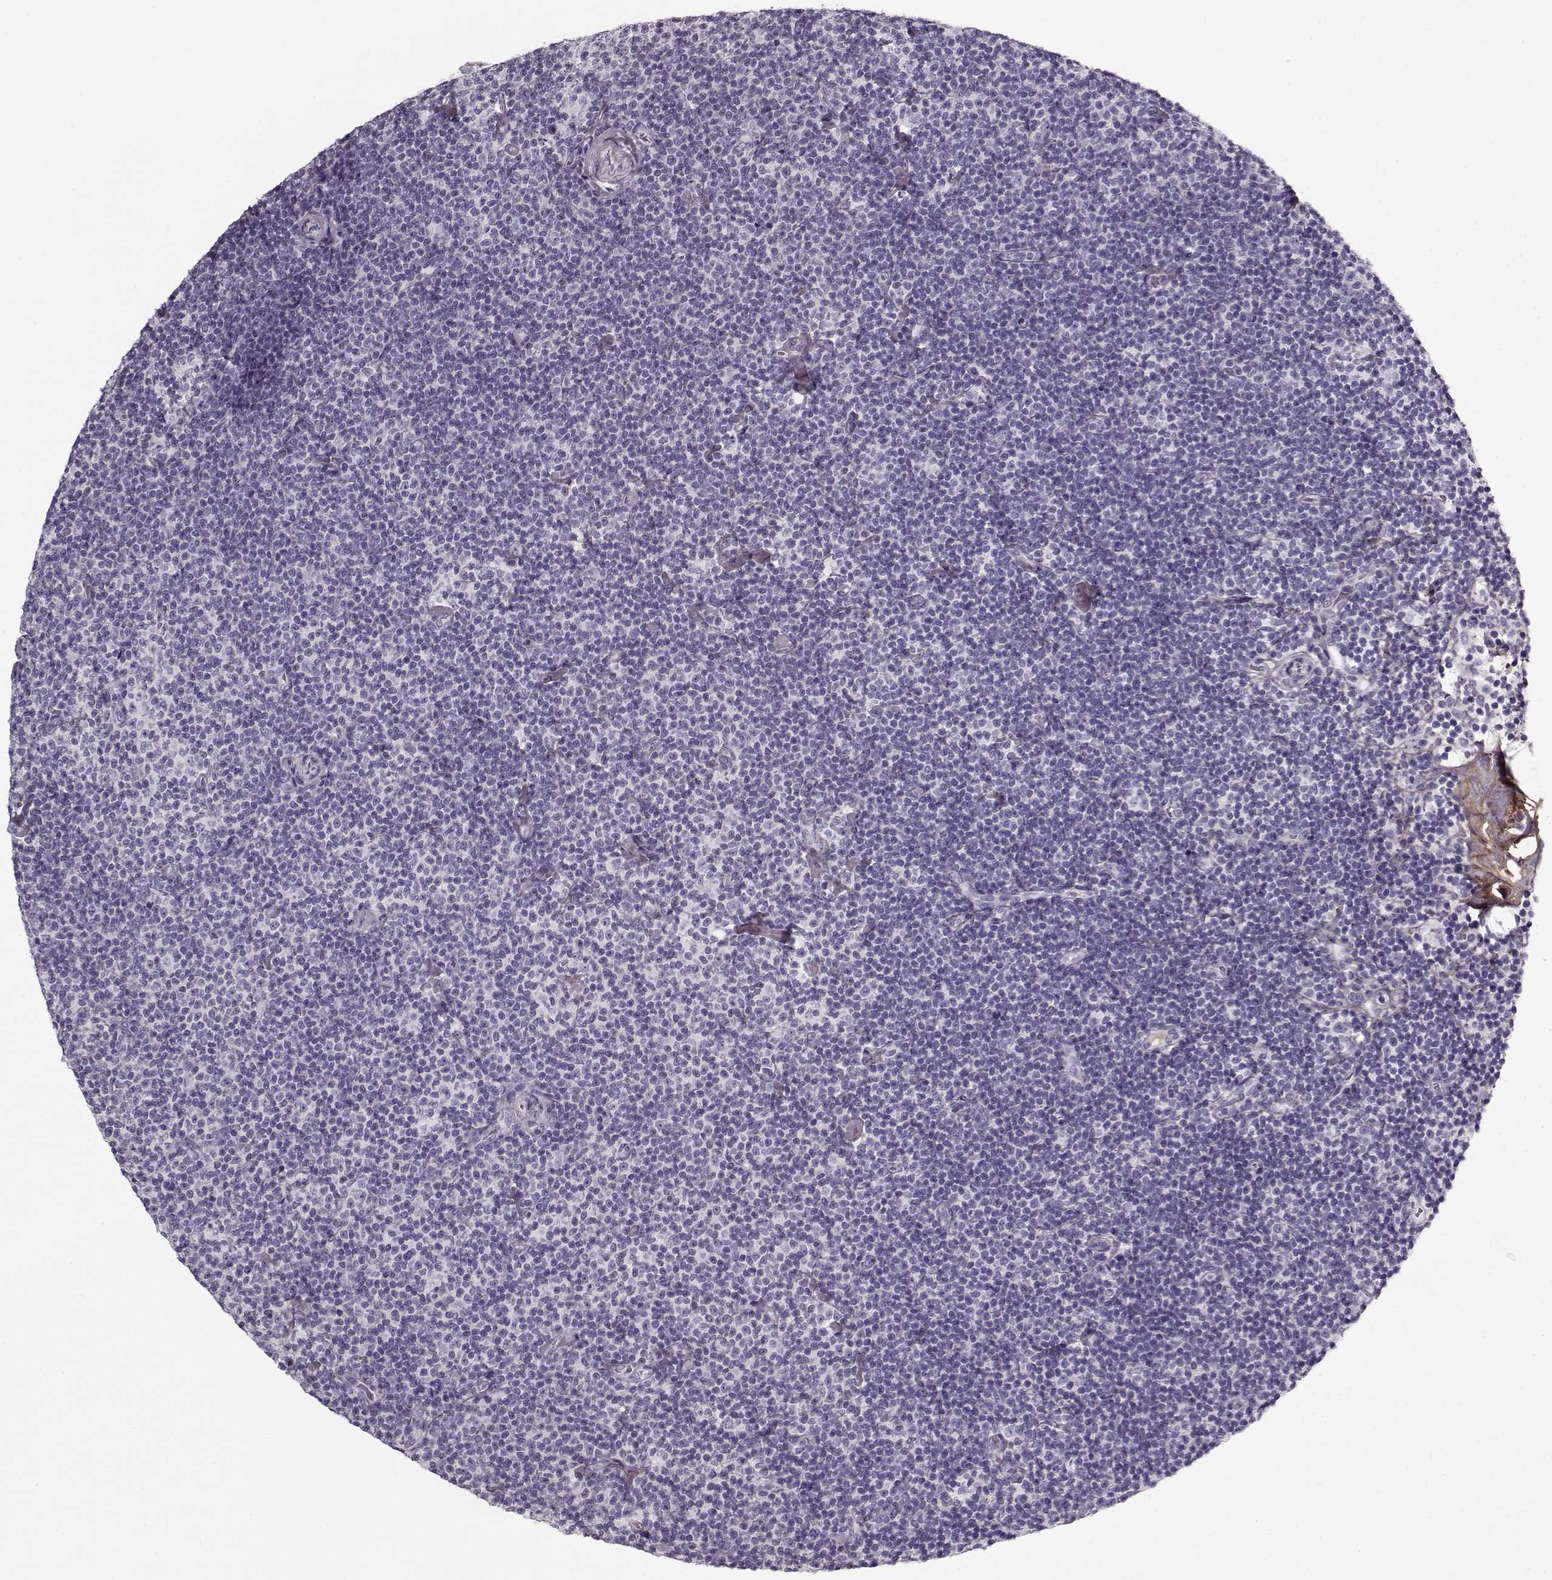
{"staining": {"intensity": "negative", "quantity": "none", "location": "none"}, "tissue": "lymphoma", "cell_type": "Tumor cells", "image_type": "cancer", "snomed": [{"axis": "morphology", "description": "Malignant lymphoma, non-Hodgkin's type, Low grade"}, {"axis": "topography", "description": "Lymph node"}], "caption": "This histopathology image is of lymphoma stained with immunohistochemistry to label a protein in brown with the nuclei are counter-stained blue. There is no staining in tumor cells.", "gene": "LUM", "patient": {"sex": "male", "age": 81}}